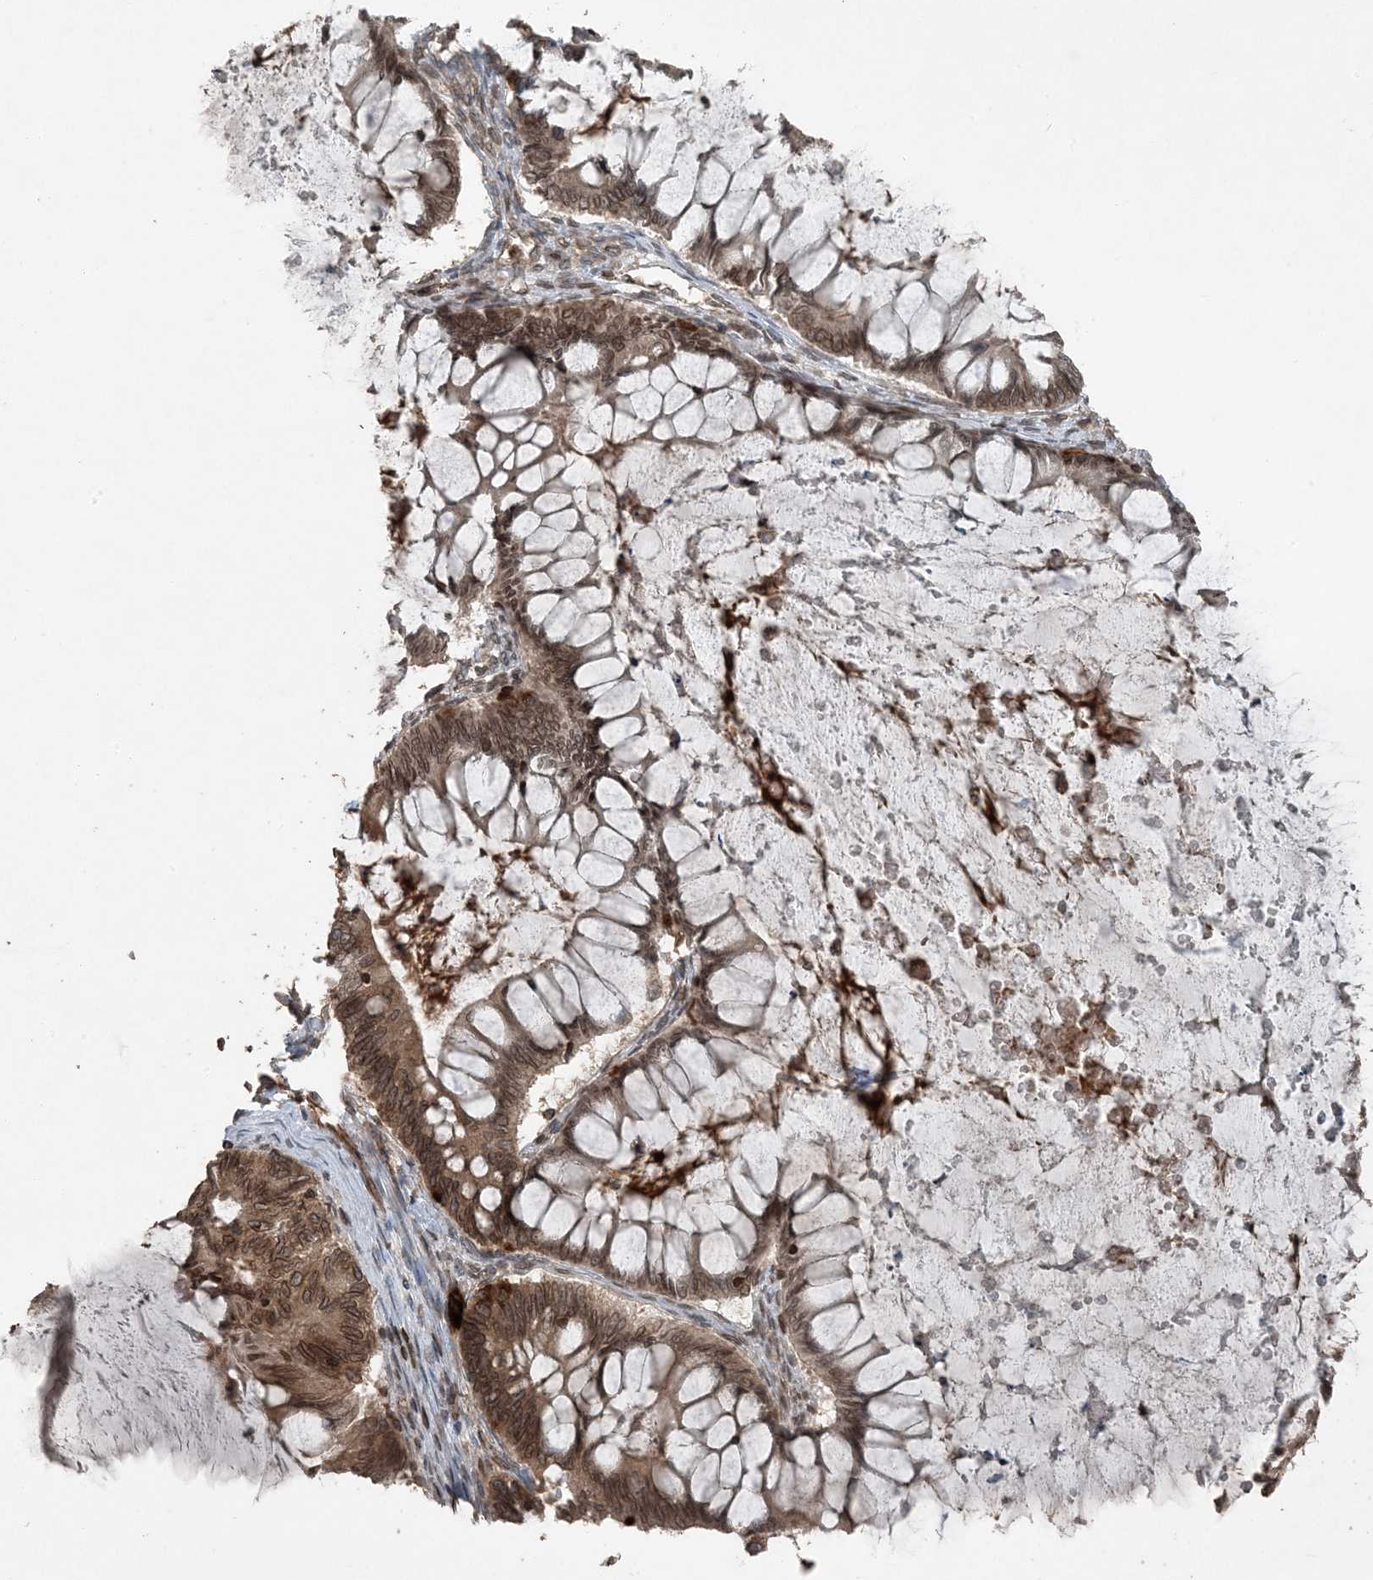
{"staining": {"intensity": "moderate", "quantity": ">75%", "location": "cytoplasmic/membranous,nuclear"}, "tissue": "ovarian cancer", "cell_type": "Tumor cells", "image_type": "cancer", "snomed": [{"axis": "morphology", "description": "Cystadenocarcinoma, mucinous, NOS"}, {"axis": "topography", "description": "Ovary"}], "caption": "Immunohistochemical staining of ovarian cancer (mucinous cystadenocarcinoma) demonstrates medium levels of moderate cytoplasmic/membranous and nuclear protein positivity in approximately >75% of tumor cells.", "gene": "ZFAND2B", "patient": {"sex": "female", "age": 61}}